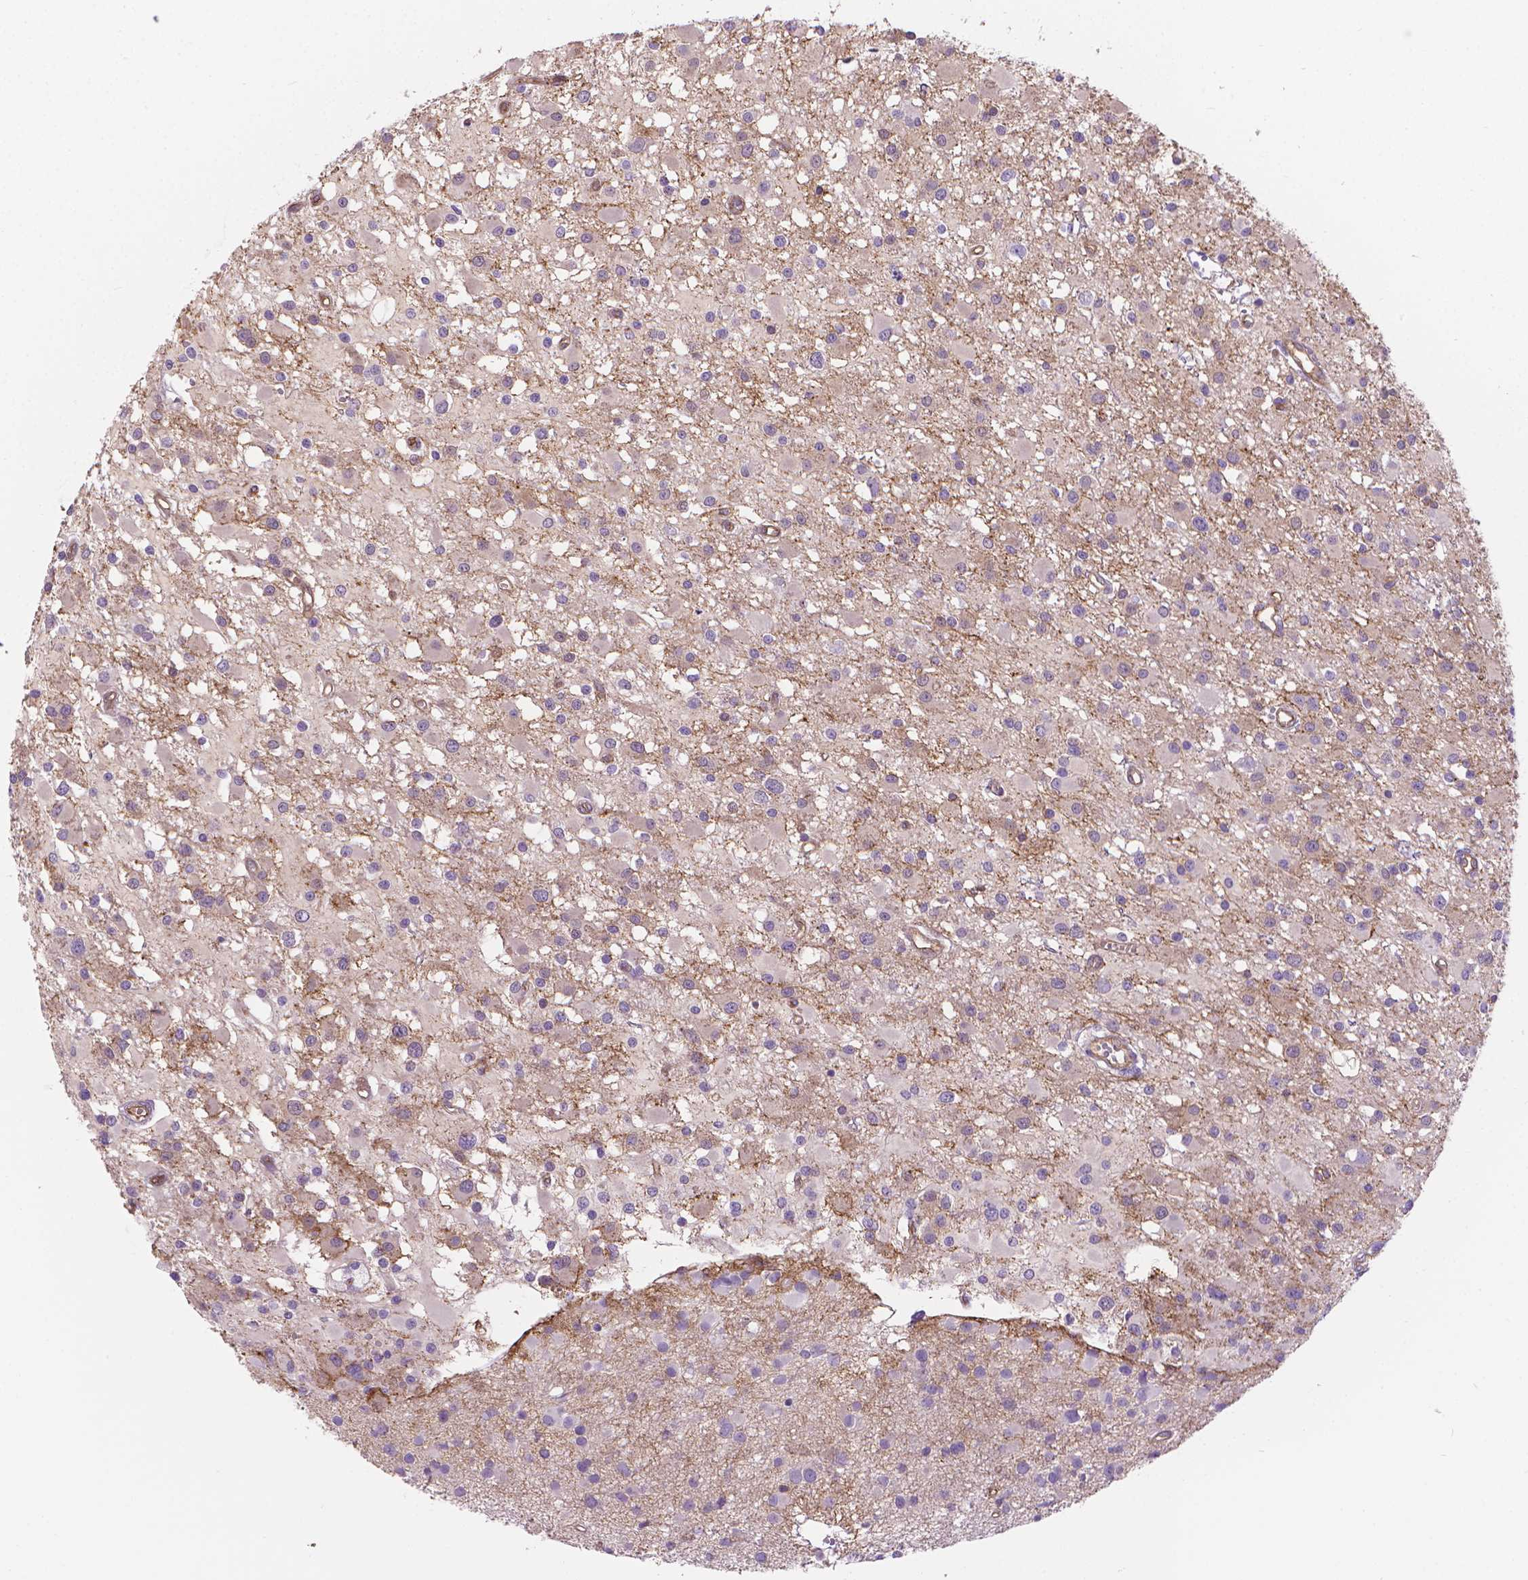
{"staining": {"intensity": "negative", "quantity": "none", "location": "none"}, "tissue": "glioma", "cell_type": "Tumor cells", "image_type": "cancer", "snomed": [{"axis": "morphology", "description": "Glioma, malignant, High grade"}, {"axis": "topography", "description": "Brain"}], "caption": "Image shows no significant protein staining in tumor cells of glioma.", "gene": "CLIC4", "patient": {"sex": "male", "age": 54}}